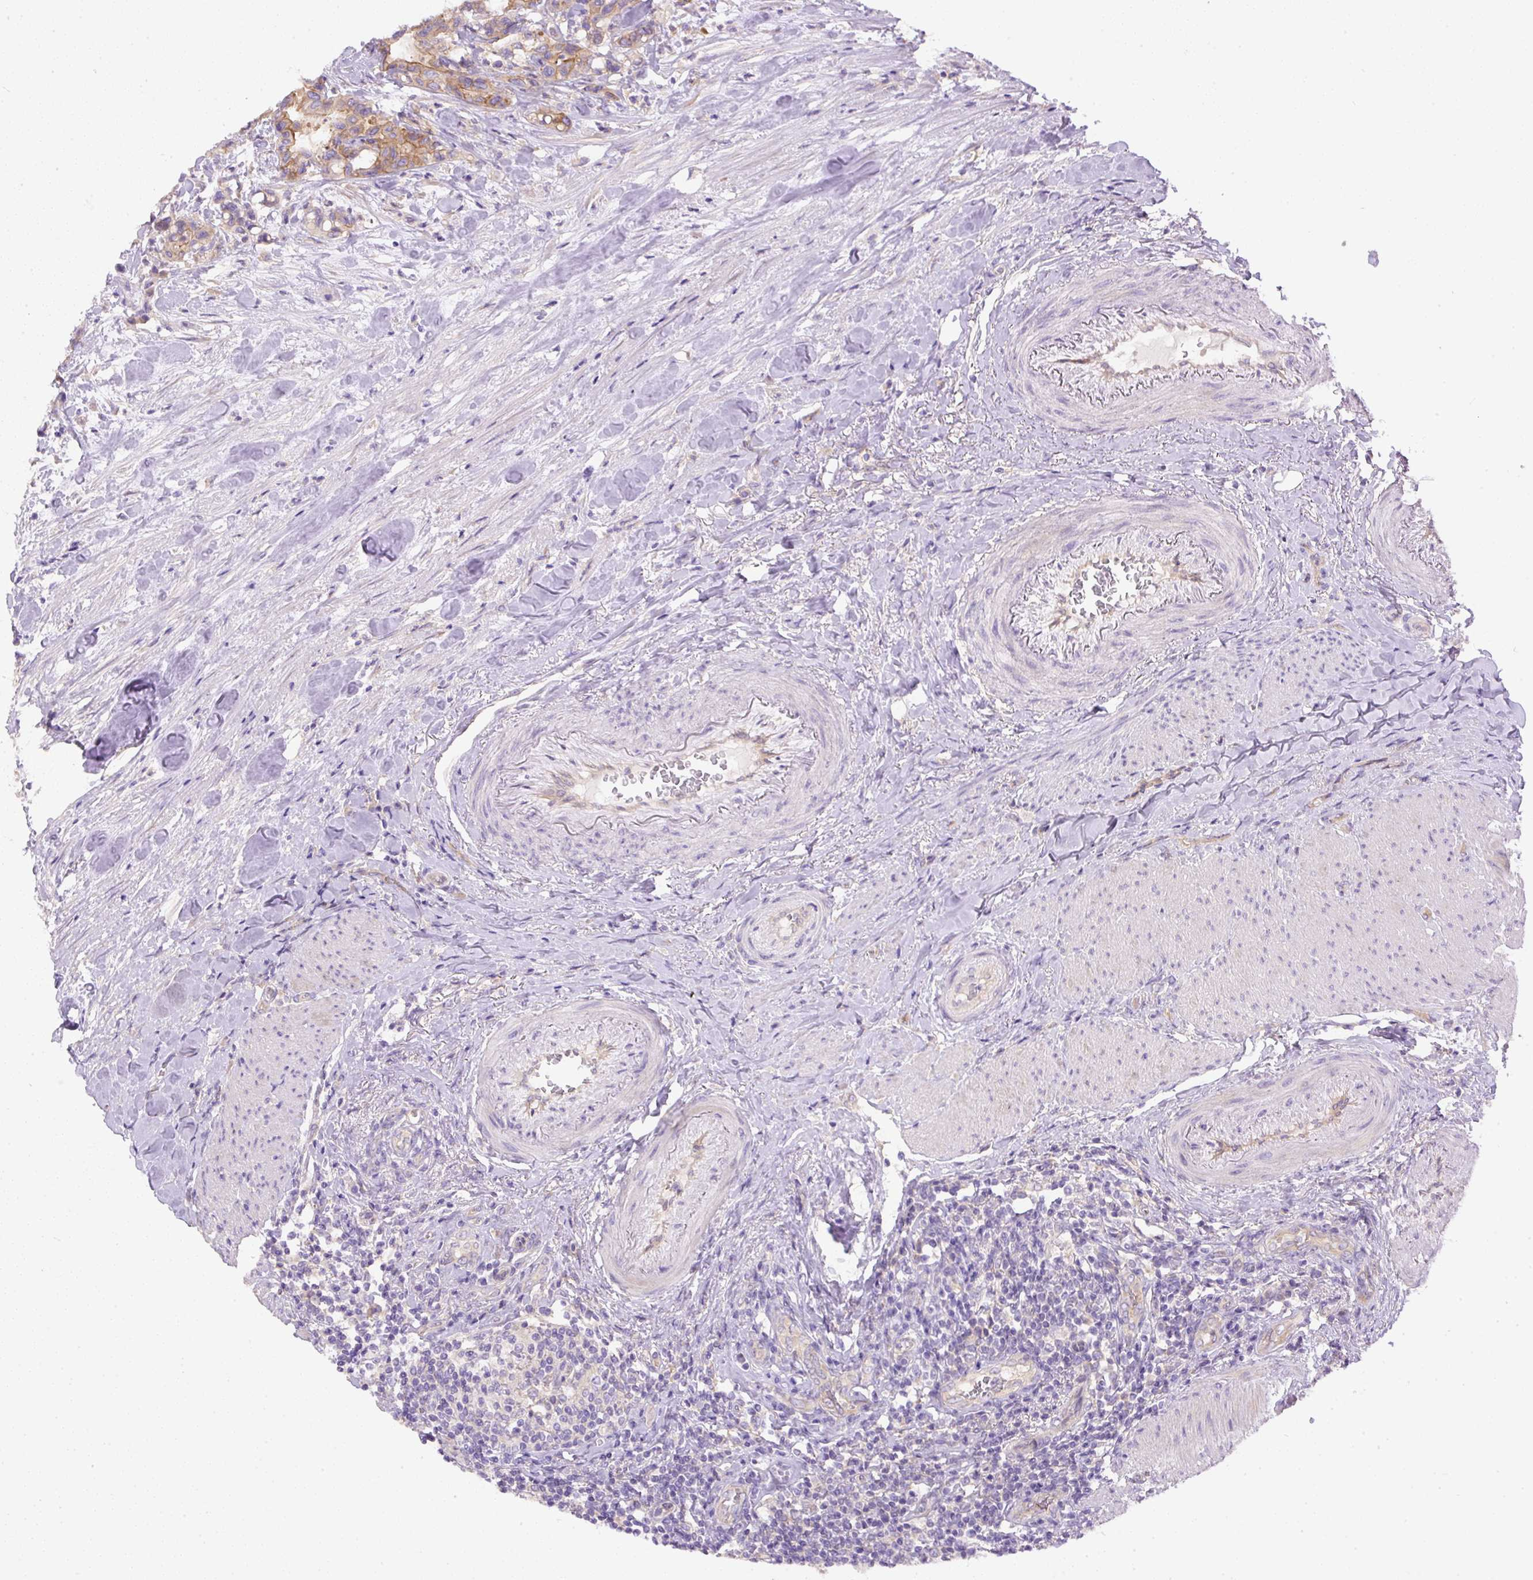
{"staining": {"intensity": "moderate", "quantity": ">75%", "location": "cytoplasmic/membranous"}, "tissue": "colorectal cancer", "cell_type": "Tumor cells", "image_type": "cancer", "snomed": [{"axis": "morphology", "description": "Adenocarcinoma, NOS"}, {"axis": "topography", "description": "Colon"}], "caption": "Human colorectal cancer stained with a brown dye demonstrates moderate cytoplasmic/membranous positive staining in about >75% of tumor cells.", "gene": "DAPK1", "patient": {"sex": "male", "age": 82}}